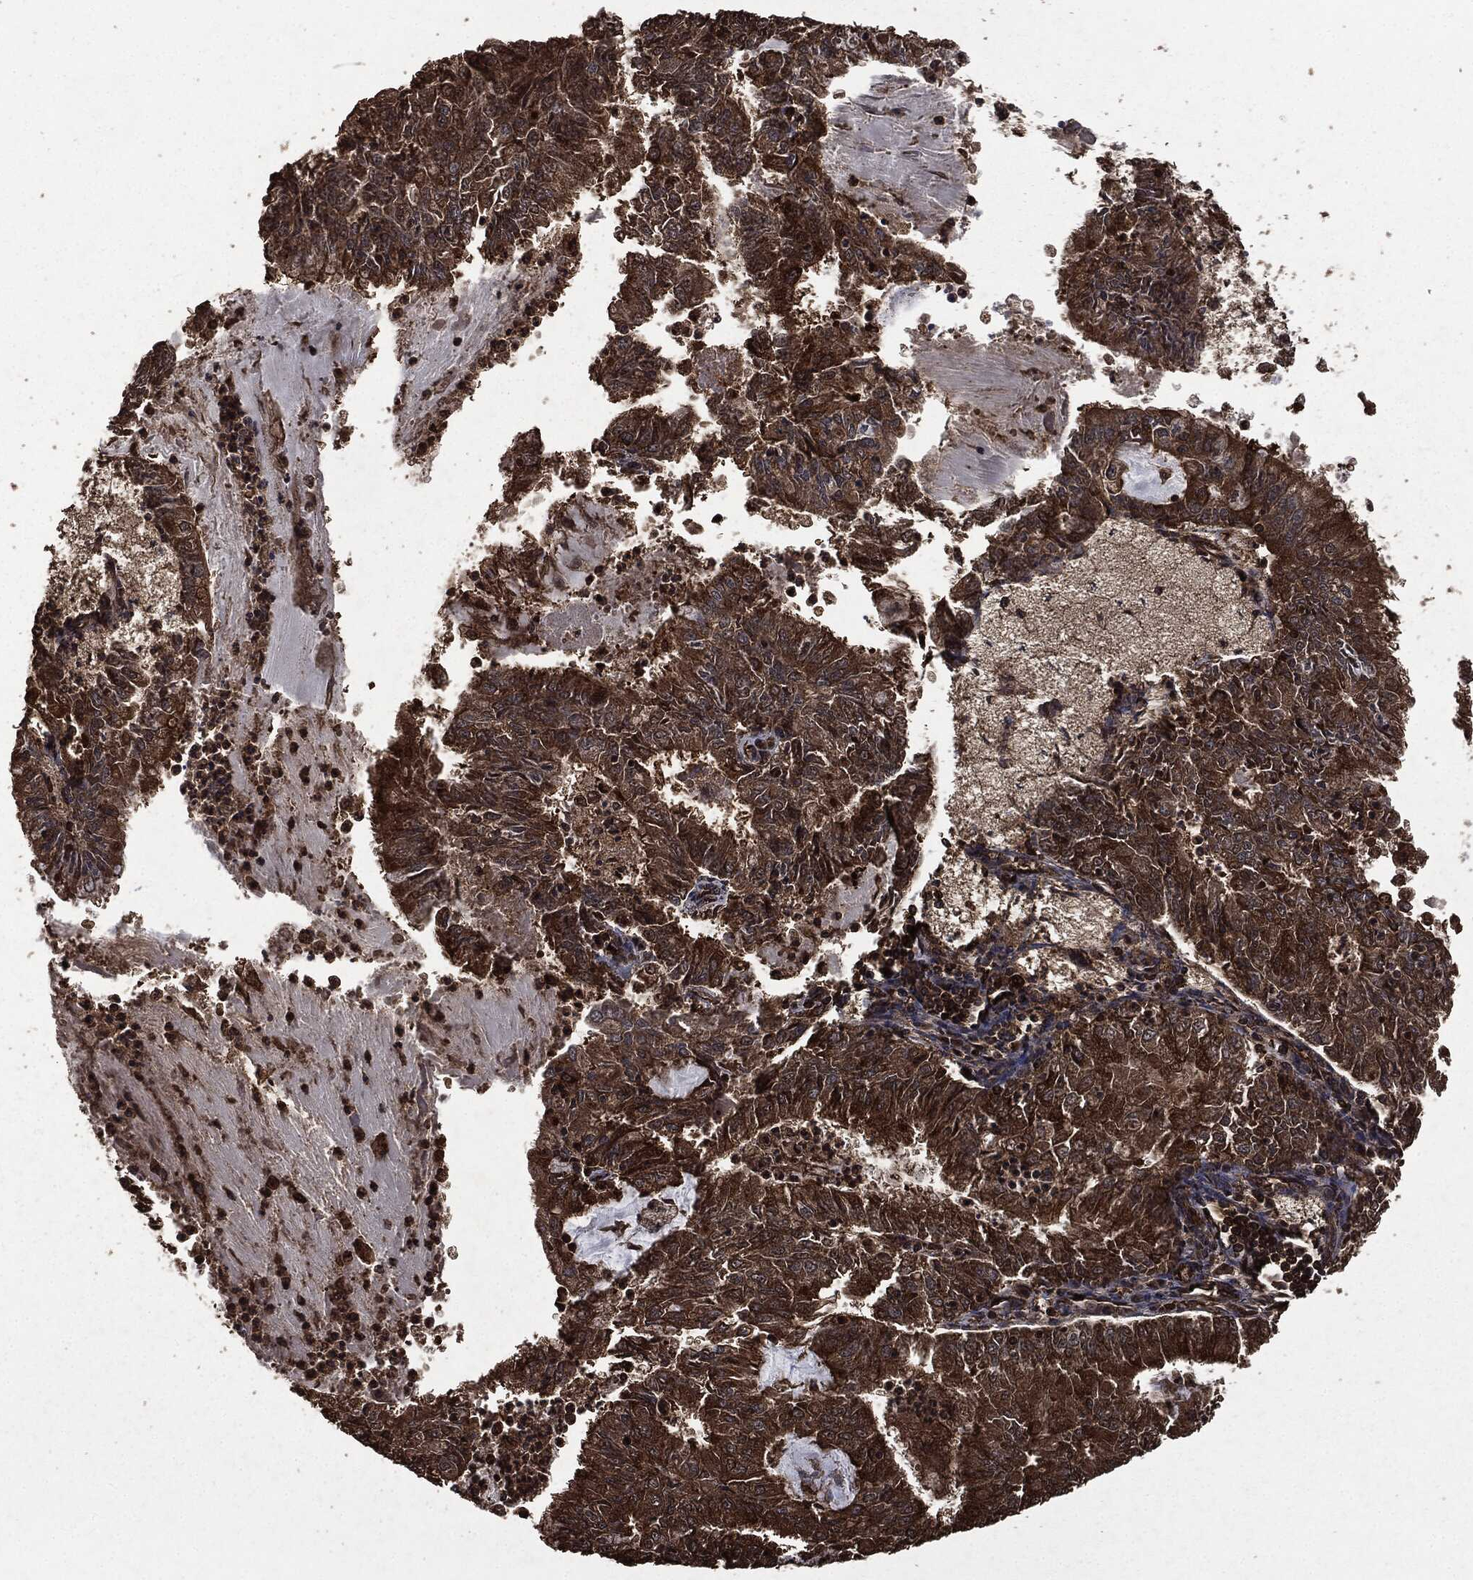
{"staining": {"intensity": "strong", "quantity": ">75%", "location": "cytoplasmic/membranous"}, "tissue": "endometrial cancer", "cell_type": "Tumor cells", "image_type": "cancer", "snomed": [{"axis": "morphology", "description": "Adenocarcinoma, NOS"}, {"axis": "topography", "description": "Endometrium"}], "caption": "This histopathology image reveals immunohistochemistry staining of human adenocarcinoma (endometrial), with high strong cytoplasmic/membranous positivity in approximately >75% of tumor cells.", "gene": "HRAS", "patient": {"sex": "female", "age": 57}}